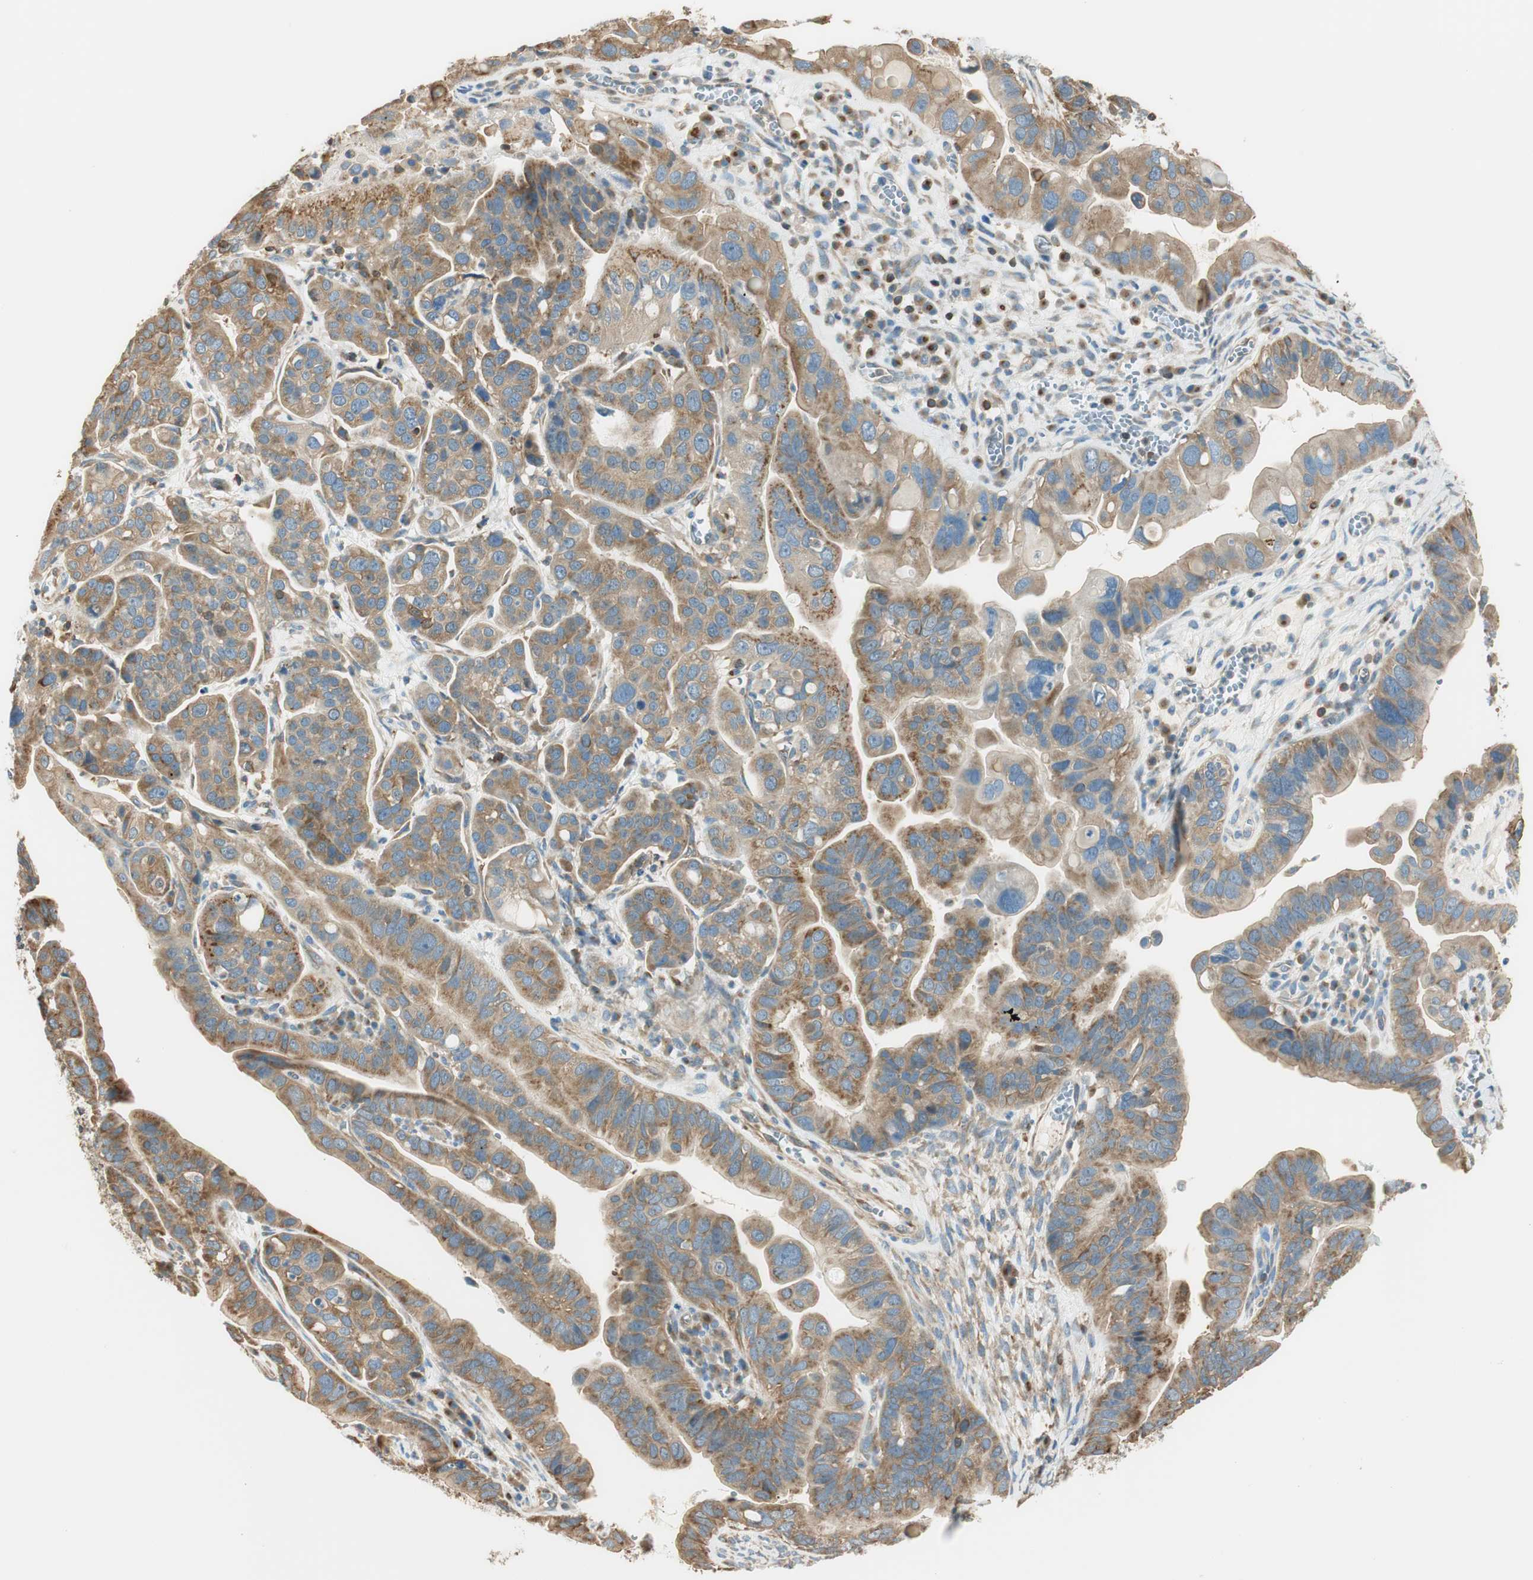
{"staining": {"intensity": "moderate", "quantity": ">75%", "location": "cytoplasmic/membranous"}, "tissue": "ovarian cancer", "cell_type": "Tumor cells", "image_type": "cancer", "snomed": [{"axis": "morphology", "description": "Cystadenocarcinoma, serous, NOS"}, {"axis": "topography", "description": "Ovary"}], "caption": "Immunohistochemical staining of human serous cystadenocarcinoma (ovarian) displays medium levels of moderate cytoplasmic/membranous protein expression in about >75% of tumor cells.", "gene": "PI4K2B", "patient": {"sex": "female", "age": 56}}